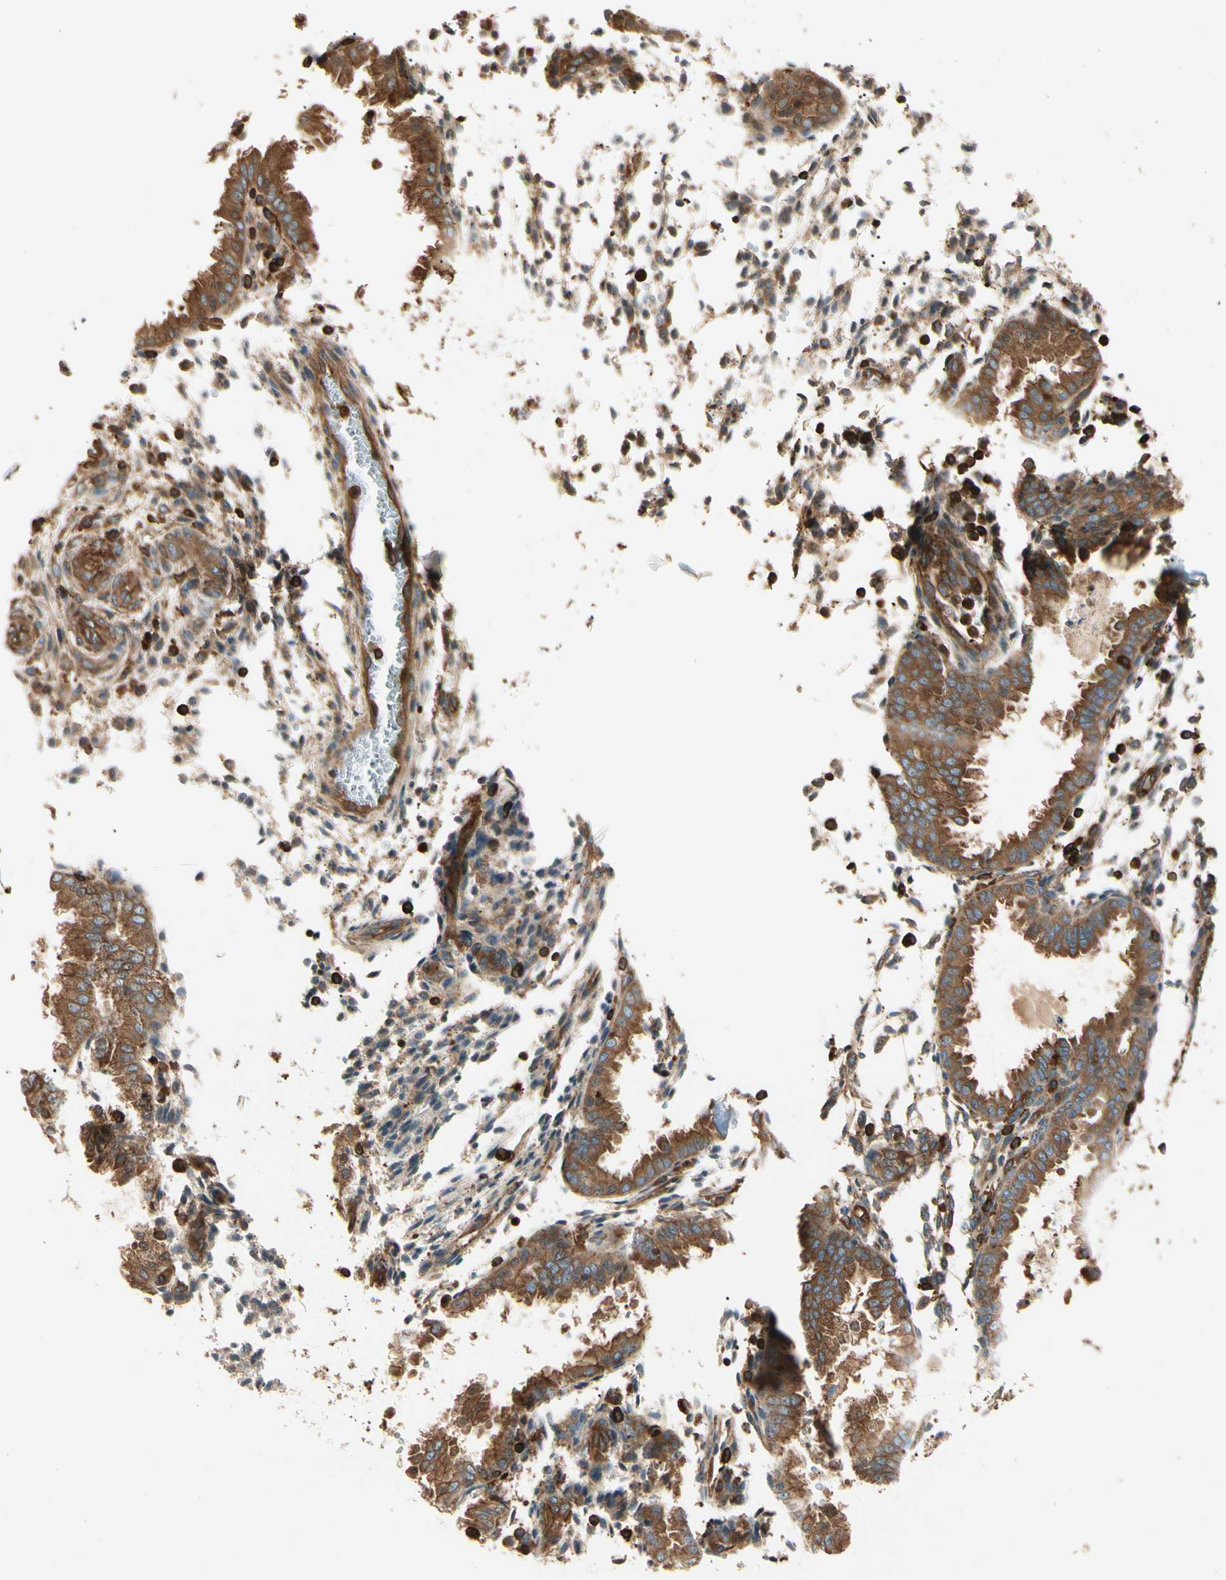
{"staining": {"intensity": "strong", "quantity": ">75%", "location": "cytoplasmic/membranous"}, "tissue": "endometrium", "cell_type": "Cells in endometrial stroma", "image_type": "normal", "snomed": [{"axis": "morphology", "description": "Normal tissue, NOS"}, {"axis": "topography", "description": "Endometrium"}], "caption": "Strong cytoplasmic/membranous staining is present in approximately >75% of cells in endometrial stroma in normal endometrium.", "gene": "ARPC2", "patient": {"sex": "female", "age": 33}}